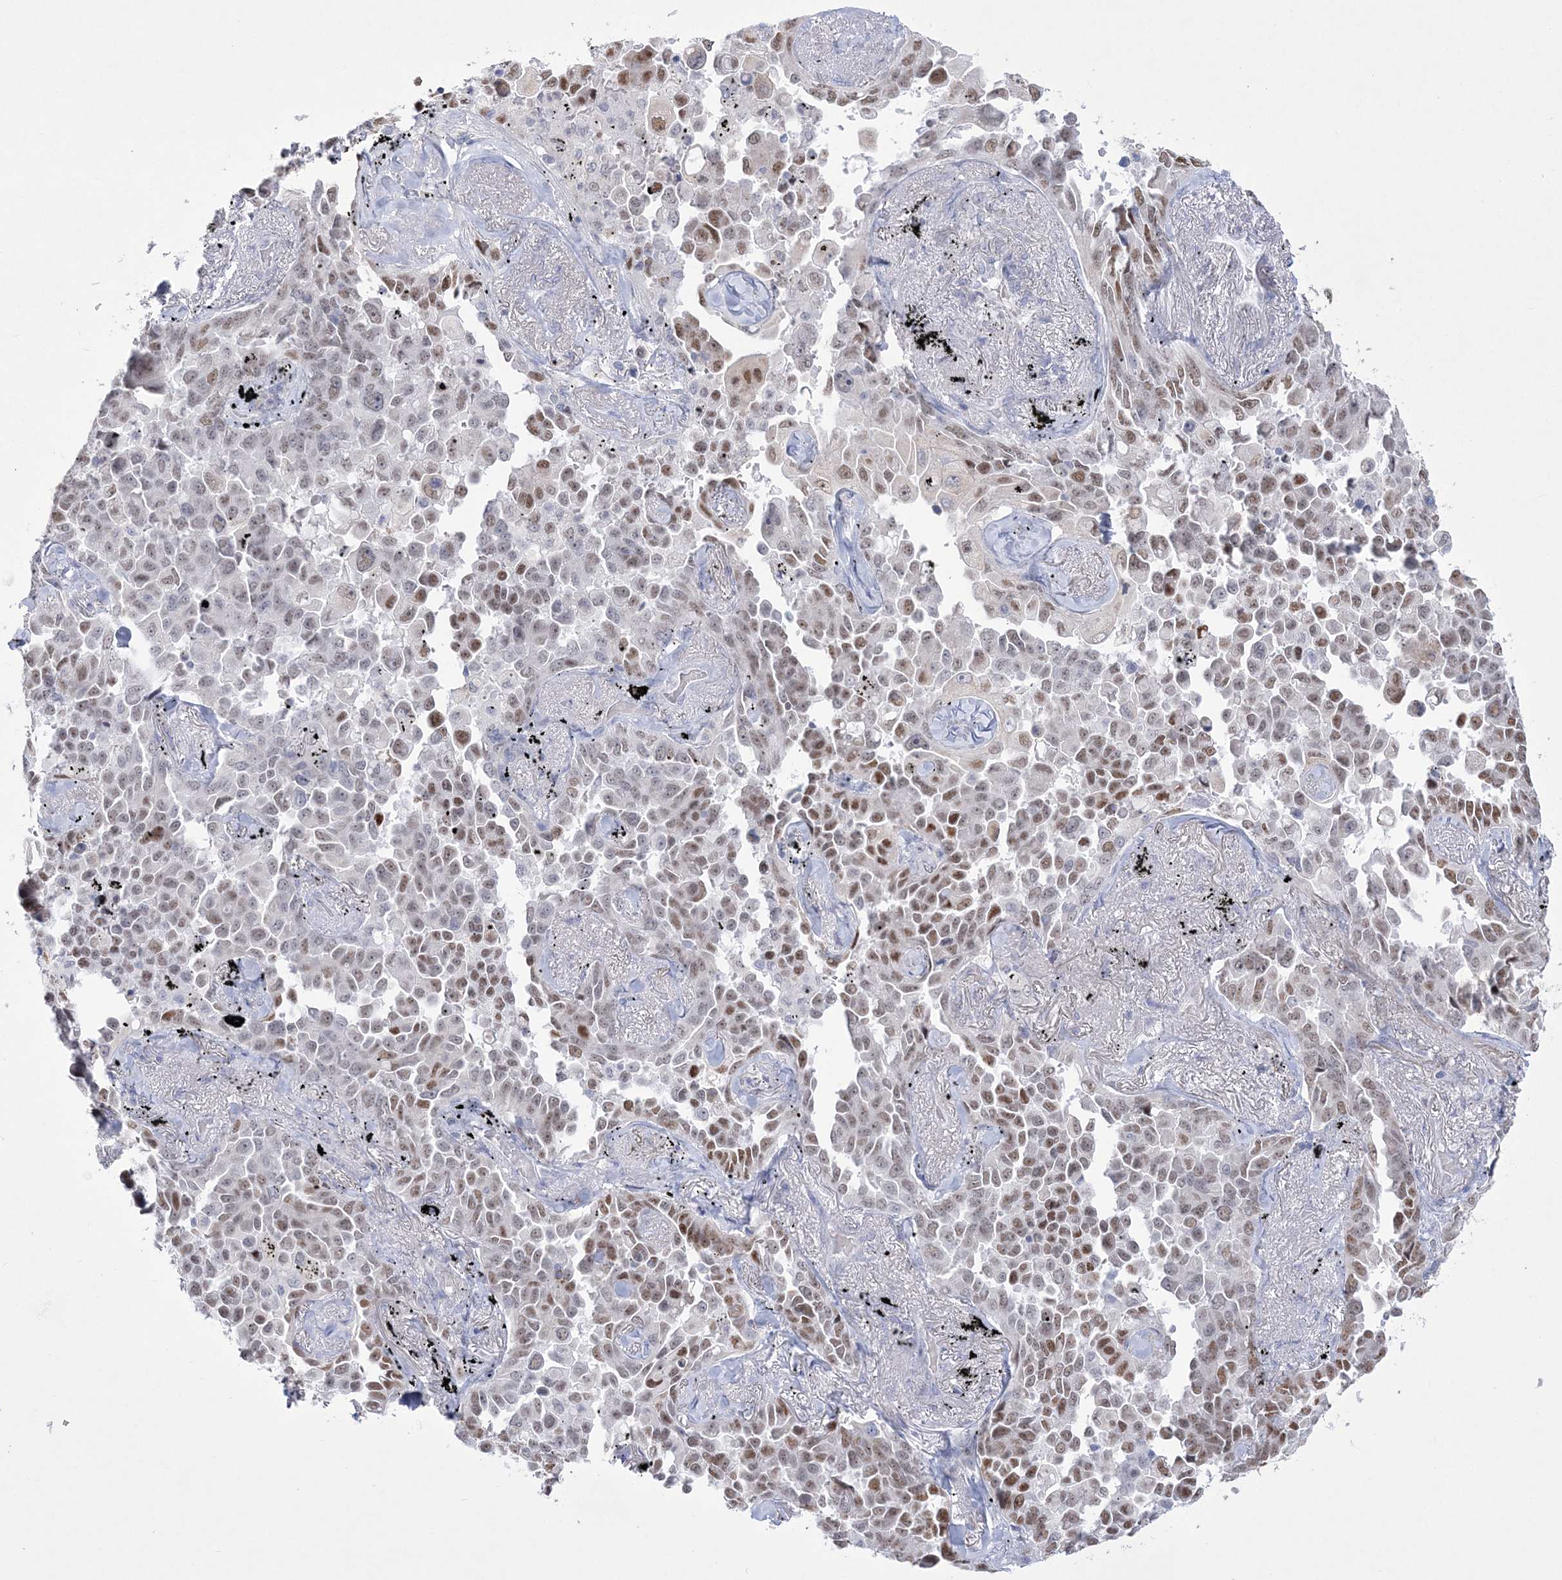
{"staining": {"intensity": "moderate", "quantity": "25%-75%", "location": "nuclear"}, "tissue": "lung cancer", "cell_type": "Tumor cells", "image_type": "cancer", "snomed": [{"axis": "morphology", "description": "Adenocarcinoma, NOS"}, {"axis": "topography", "description": "Lung"}], "caption": "Immunohistochemistry of human adenocarcinoma (lung) shows medium levels of moderate nuclear expression in about 25%-75% of tumor cells.", "gene": "WDR27", "patient": {"sex": "female", "age": 67}}